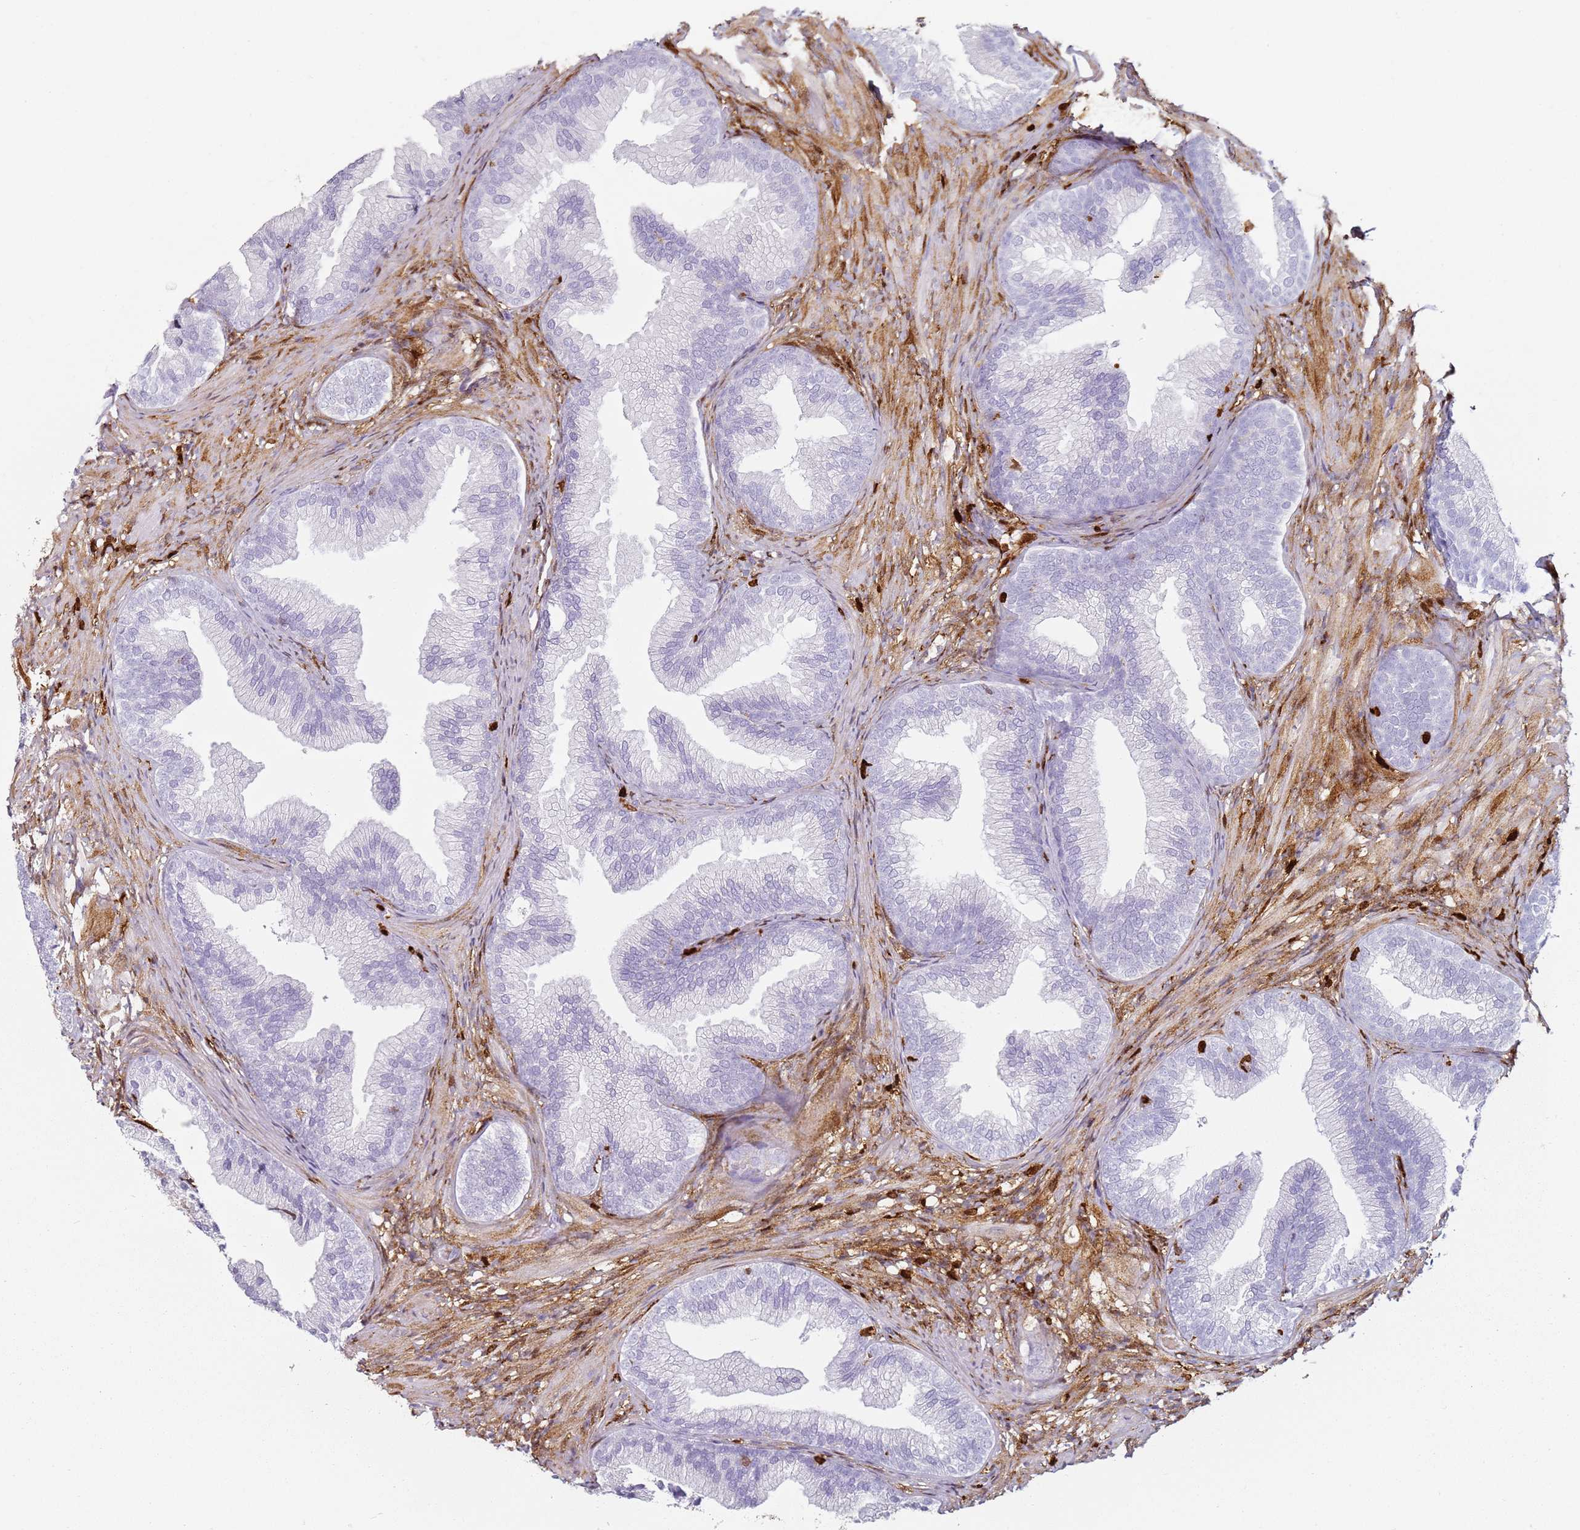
{"staining": {"intensity": "negative", "quantity": "none", "location": "none"}, "tissue": "prostate", "cell_type": "Glandular cells", "image_type": "normal", "snomed": [{"axis": "morphology", "description": "Normal tissue, NOS"}, {"axis": "topography", "description": "Prostate"}], "caption": "A histopathology image of prostate stained for a protein displays no brown staining in glandular cells. (Stains: DAB IHC with hematoxylin counter stain, Microscopy: brightfield microscopy at high magnification).", "gene": "S100A4", "patient": {"sex": "male", "age": 76}}